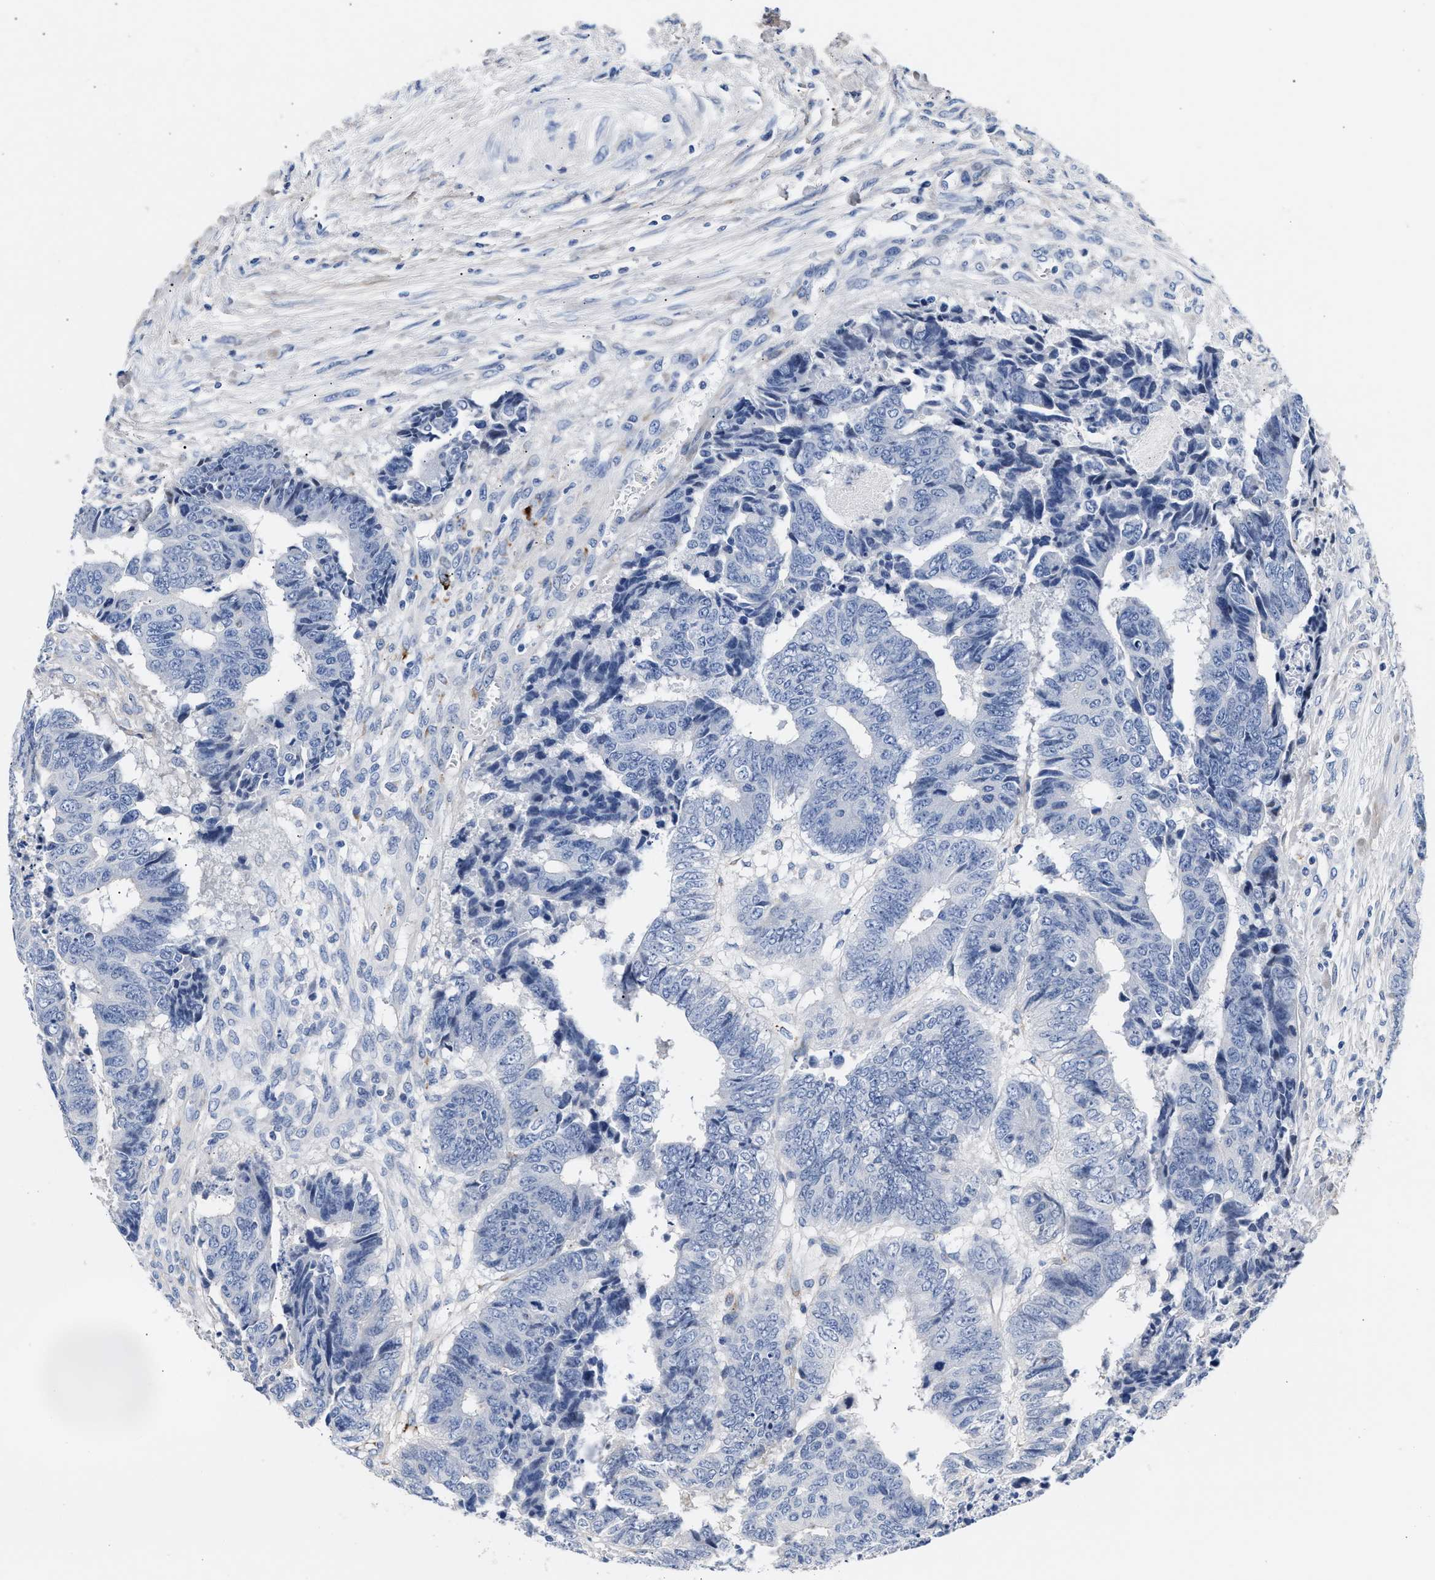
{"staining": {"intensity": "negative", "quantity": "none", "location": "none"}, "tissue": "colorectal cancer", "cell_type": "Tumor cells", "image_type": "cancer", "snomed": [{"axis": "morphology", "description": "Adenocarcinoma, NOS"}, {"axis": "topography", "description": "Rectum"}], "caption": "Colorectal cancer (adenocarcinoma) was stained to show a protein in brown. There is no significant staining in tumor cells.", "gene": "ACTL7B", "patient": {"sex": "male", "age": 84}}